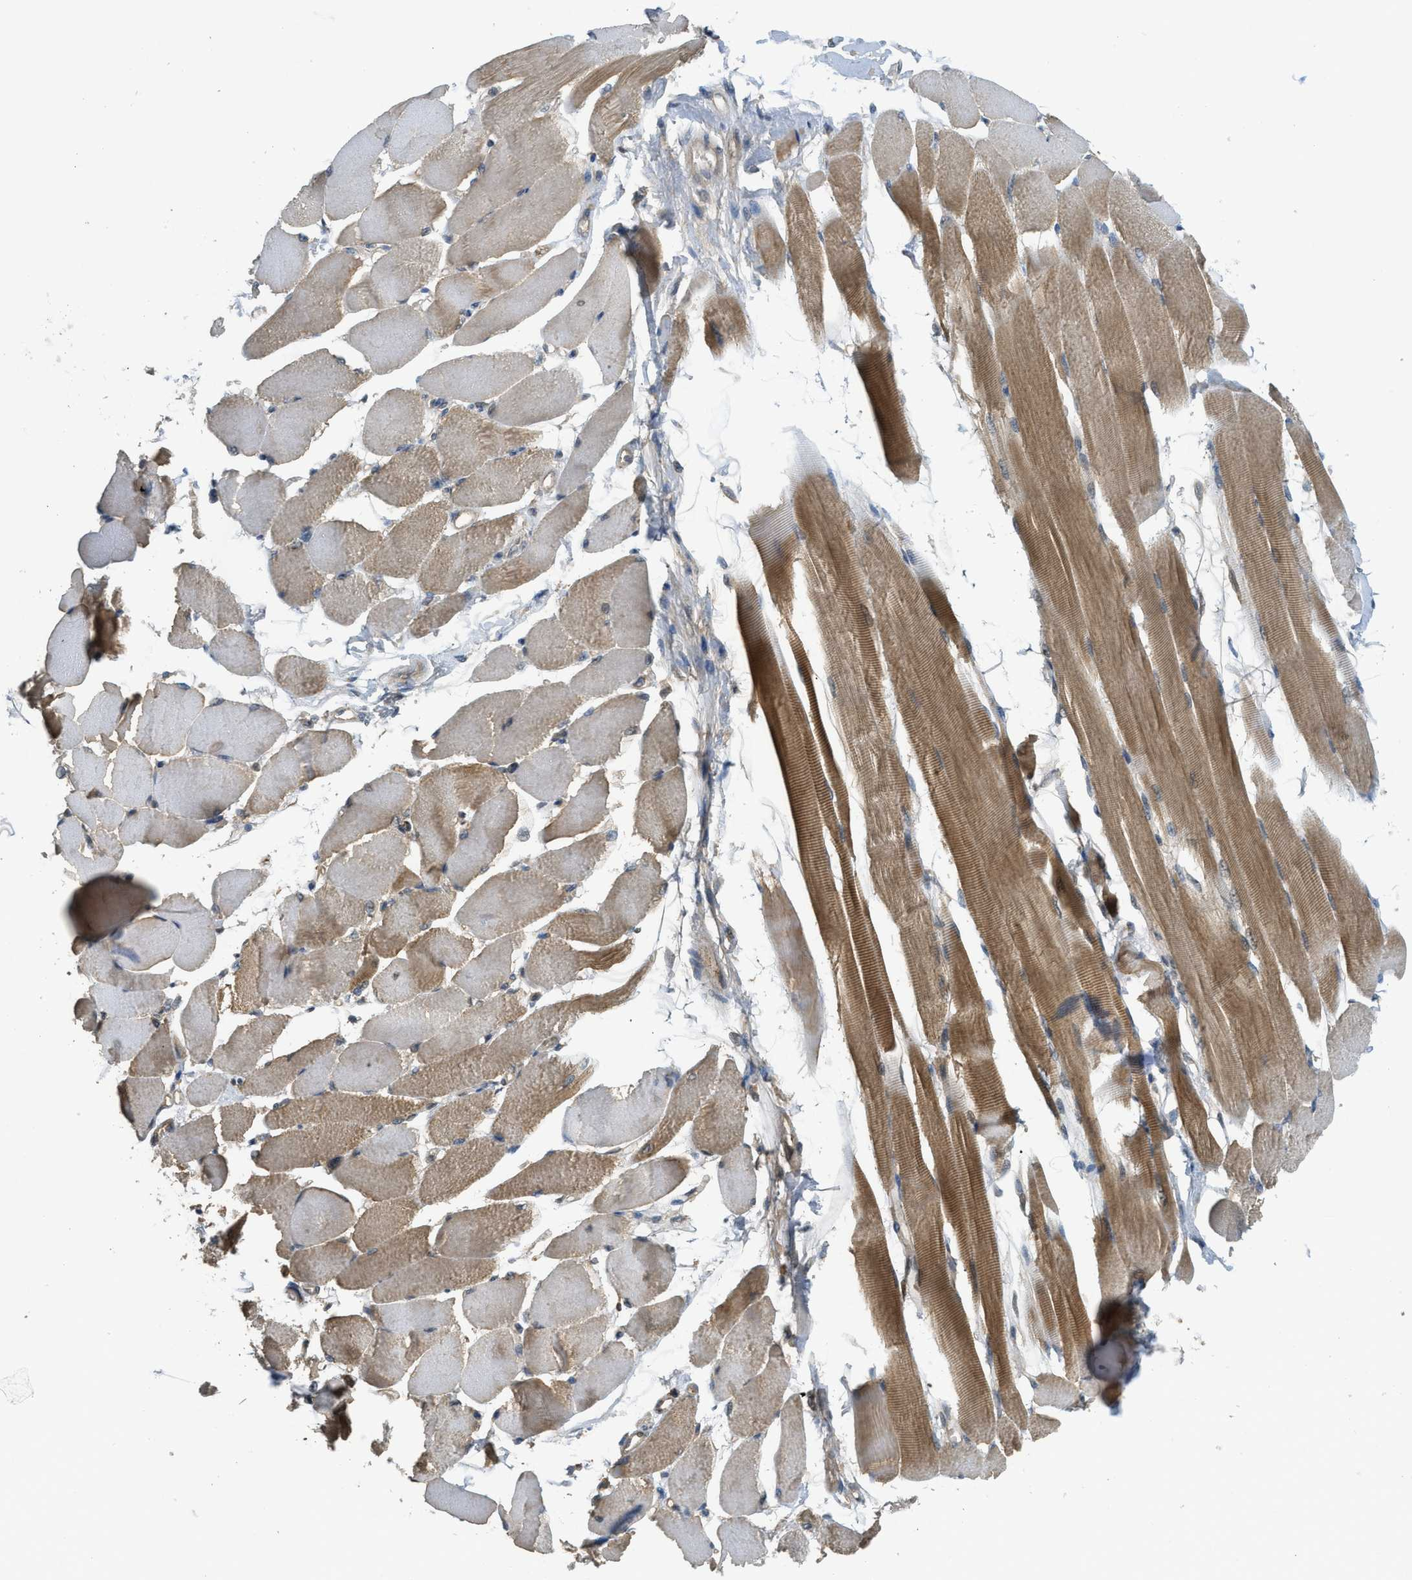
{"staining": {"intensity": "moderate", "quantity": ">75%", "location": "cytoplasmic/membranous"}, "tissue": "skeletal muscle", "cell_type": "Myocytes", "image_type": "normal", "snomed": [{"axis": "morphology", "description": "Normal tissue, NOS"}, {"axis": "topography", "description": "Skeletal muscle"}, {"axis": "topography", "description": "Peripheral nerve tissue"}], "caption": "Protein staining by immunohistochemistry displays moderate cytoplasmic/membranous positivity in about >75% of myocytes in unremarkable skeletal muscle. (Brightfield microscopy of DAB IHC at high magnification).", "gene": "IGF2BP2", "patient": {"sex": "female", "age": 84}}